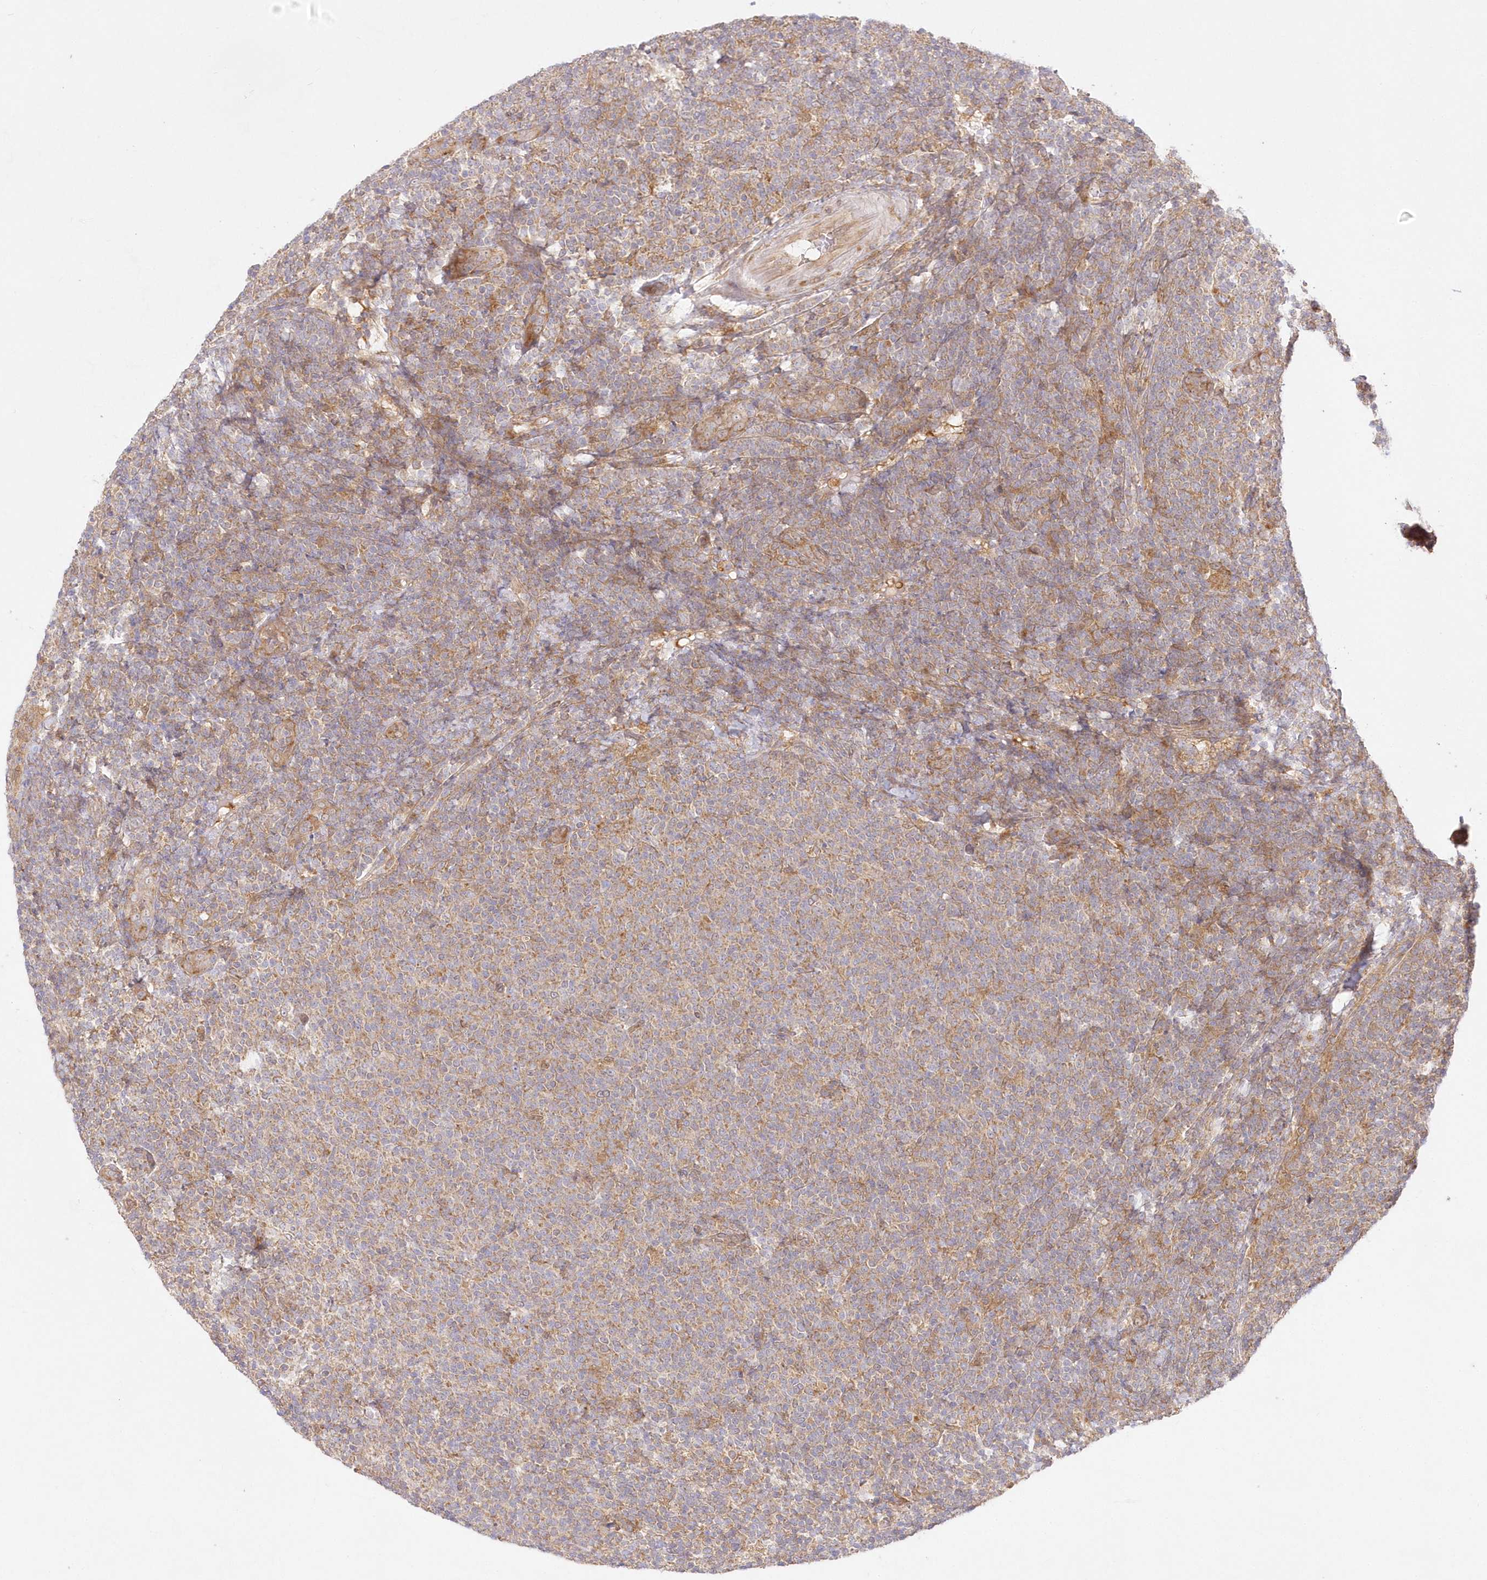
{"staining": {"intensity": "moderate", "quantity": "25%-75%", "location": "cytoplasmic/membranous"}, "tissue": "lymphoma", "cell_type": "Tumor cells", "image_type": "cancer", "snomed": [{"axis": "morphology", "description": "Malignant lymphoma, non-Hodgkin's type, Low grade"}, {"axis": "topography", "description": "Lymph node"}], "caption": "A brown stain highlights moderate cytoplasmic/membranous expression of a protein in lymphoma tumor cells.", "gene": "RNPEP", "patient": {"sex": "male", "age": 66}}